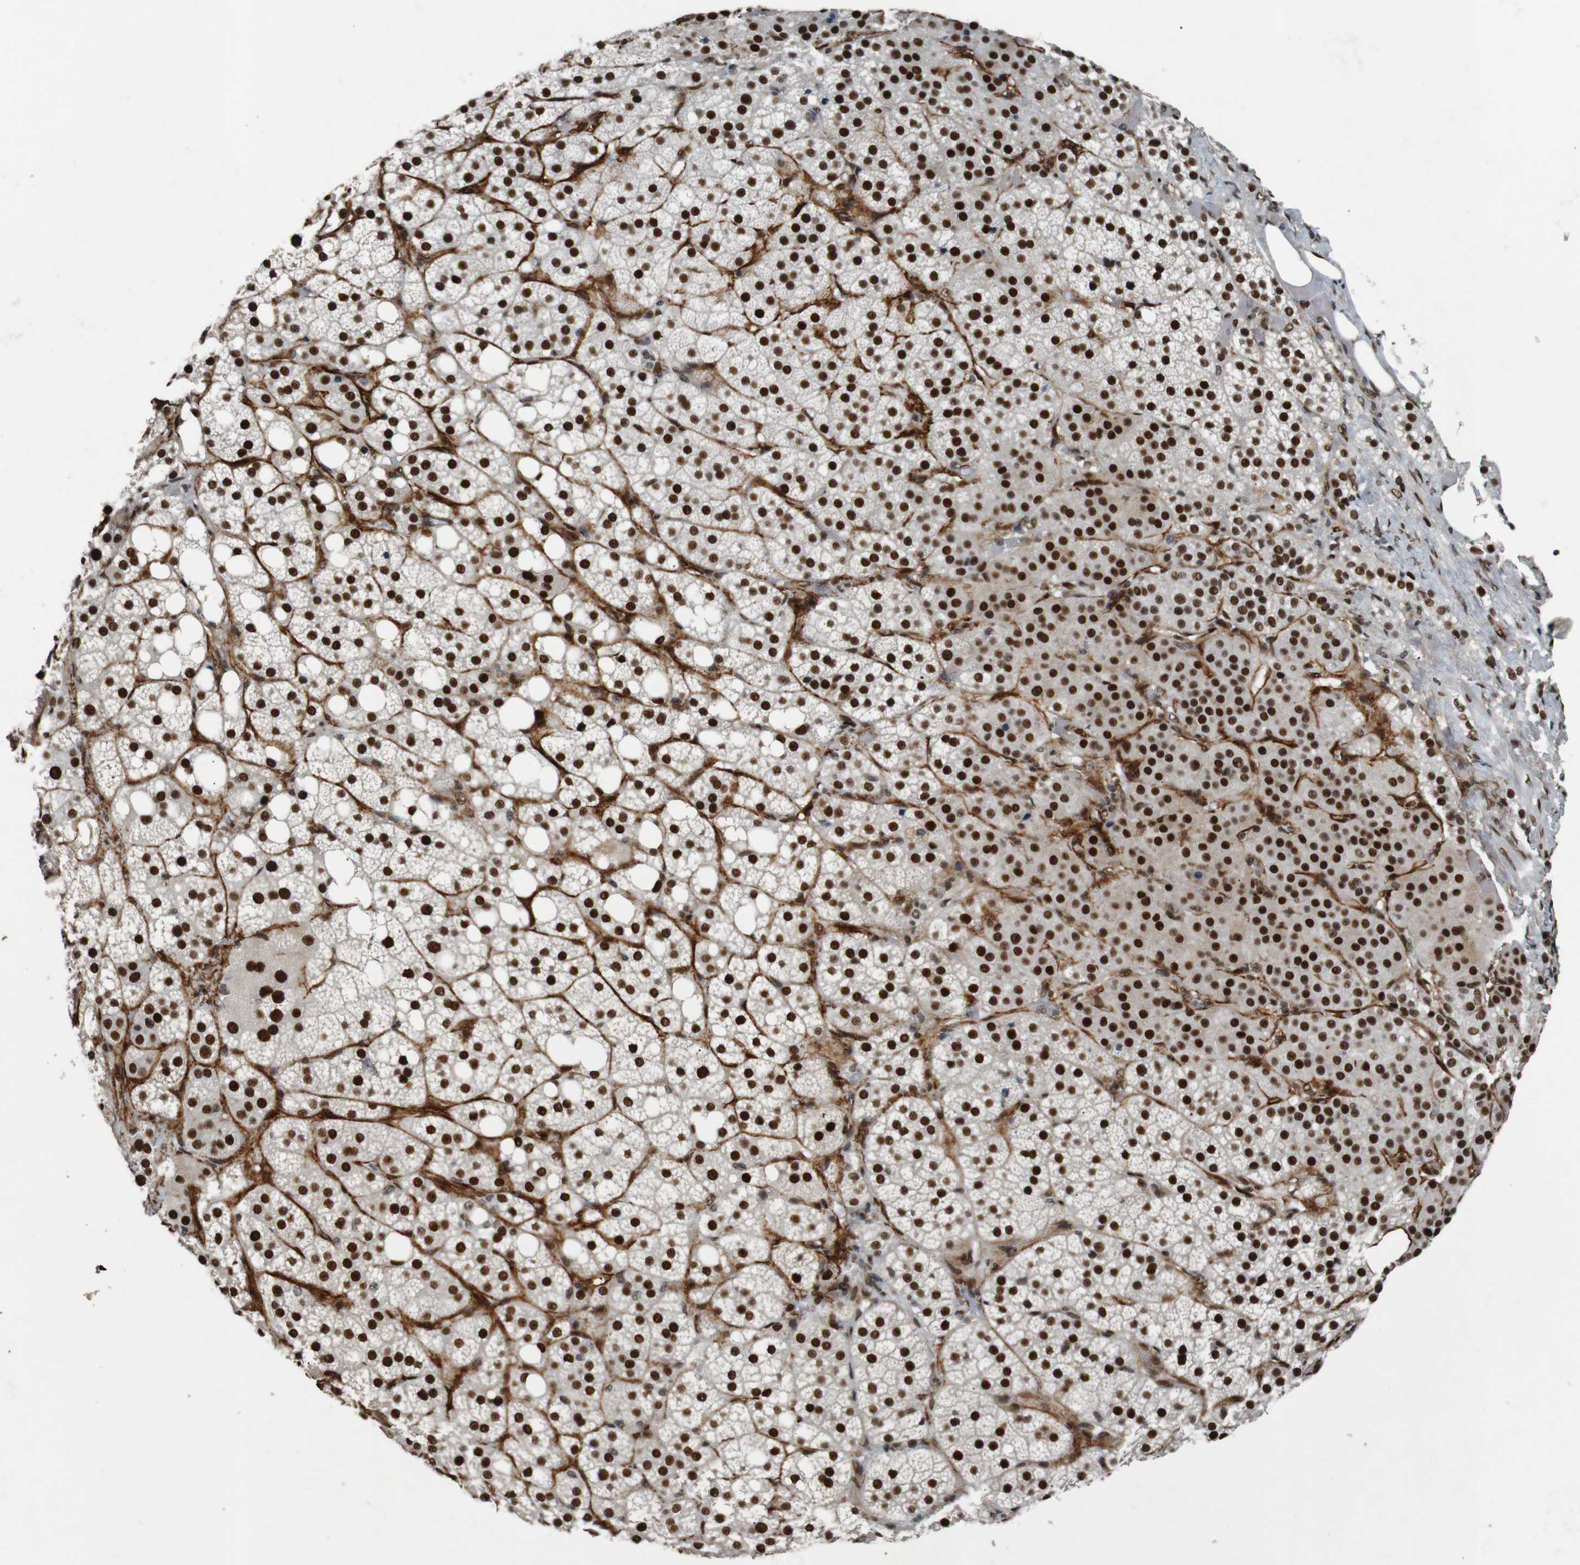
{"staining": {"intensity": "strong", "quantity": ">75%", "location": "nuclear"}, "tissue": "adrenal gland", "cell_type": "Glandular cells", "image_type": "normal", "snomed": [{"axis": "morphology", "description": "Normal tissue, NOS"}, {"axis": "topography", "description": "Adrenal gland"}], "caption": "Approximately >75% of glandular cells in unremarkable human adrenal gland reveal strong nuclear protein expression as visualized by brown immunohistochemical staining.", "gene": "HEXIM1", "patient": {"sex": "female", "age": 59}}